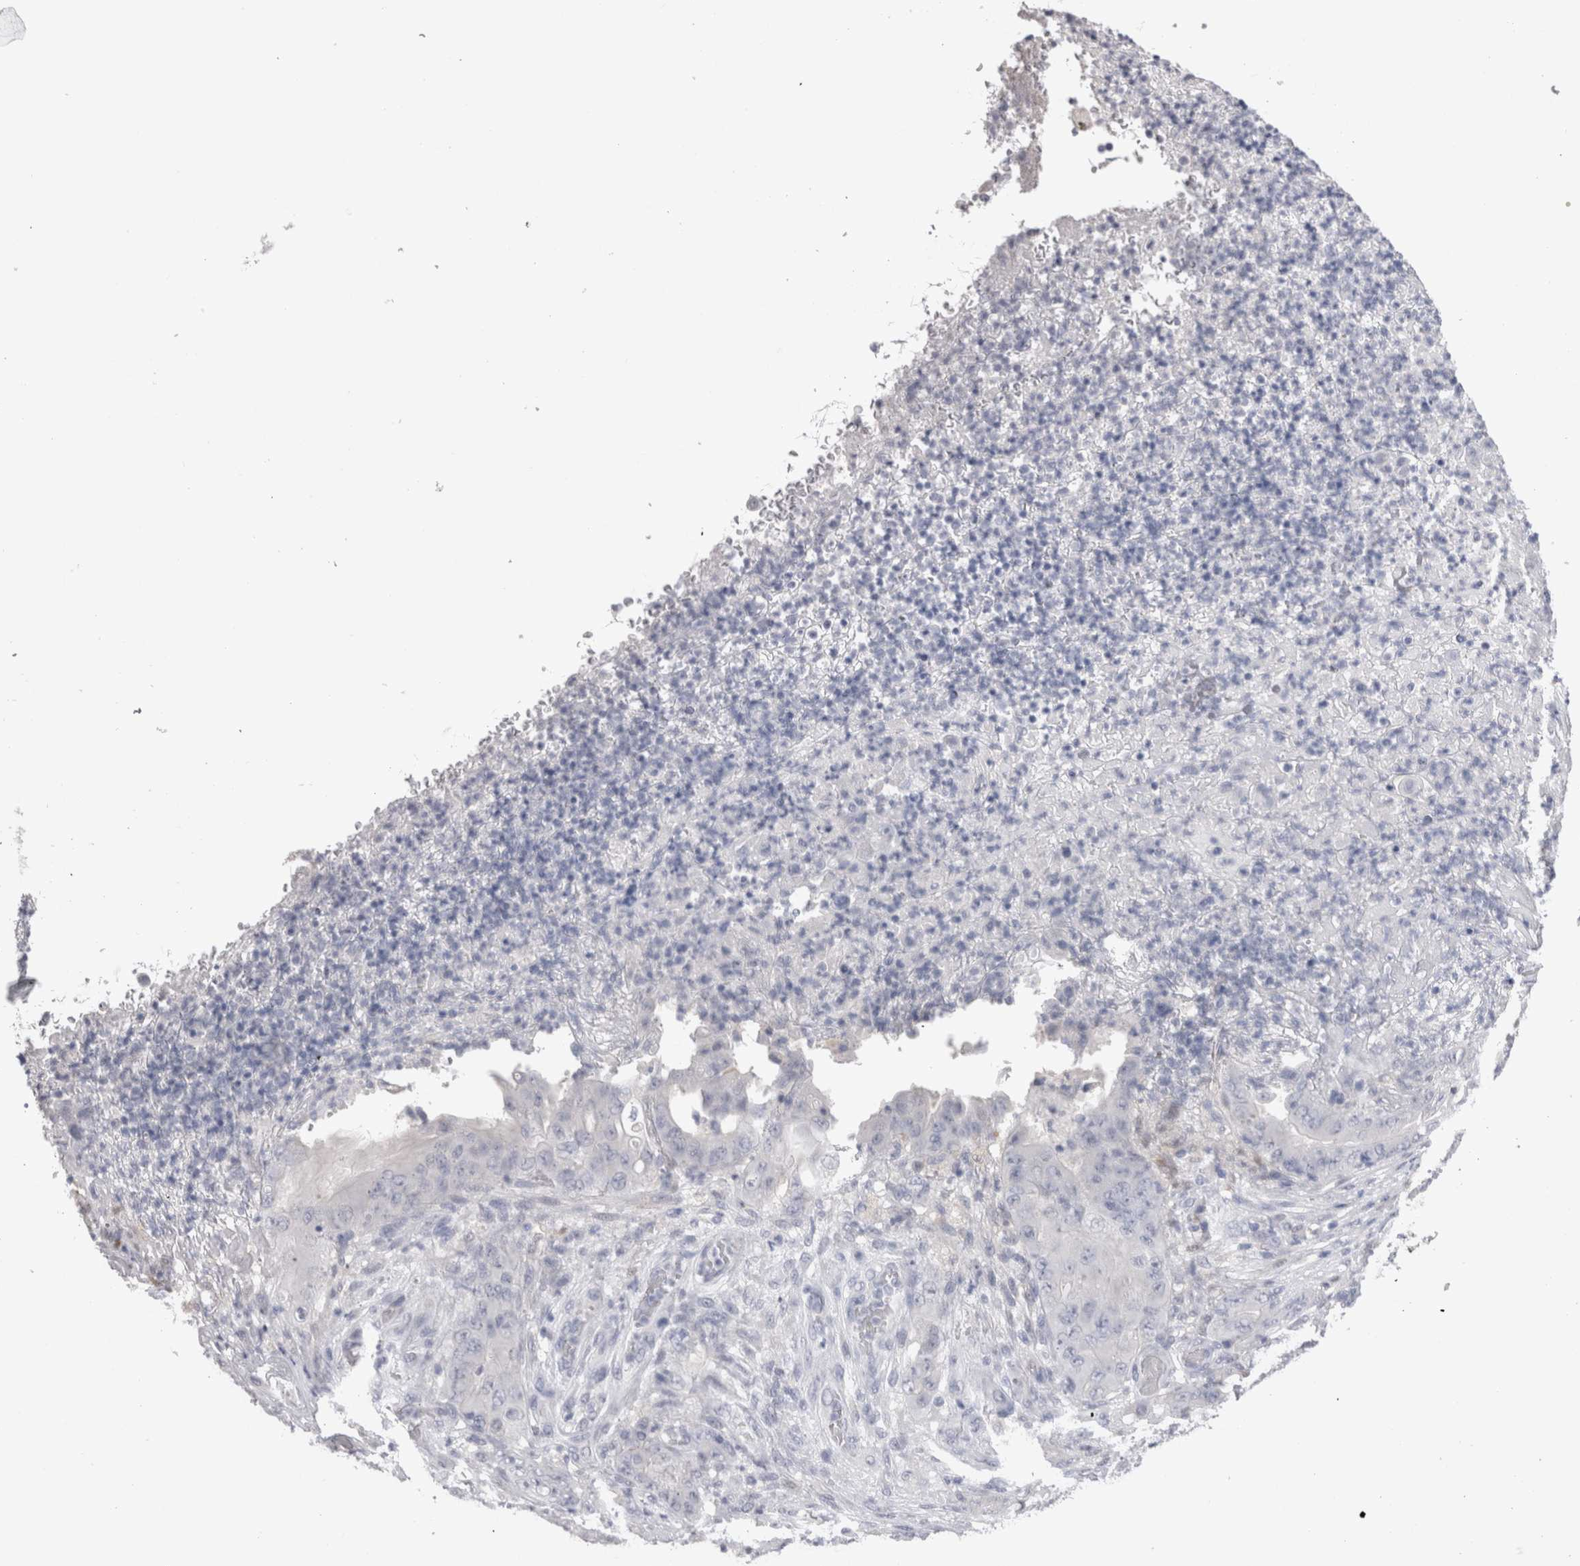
{"staining": {"intensity": "negative", "quantity": "none", "location": "none"}, "tissue": "stomach cancer", "cell_type": "Tumor cells", "image_type": "cancer", "snomed": [{"axis": "morphology", "description": "Adenocarcinoma, NOS"}, {"axis": "topography", "description": "Stomach"}], "caption": "This is a image of immunohistochemistry staining of stomach adenocarcinoma, which shows no staining in tumor cells.", "gene": "SUCNR1", "patient": {"sex": "female", "age": 73}}